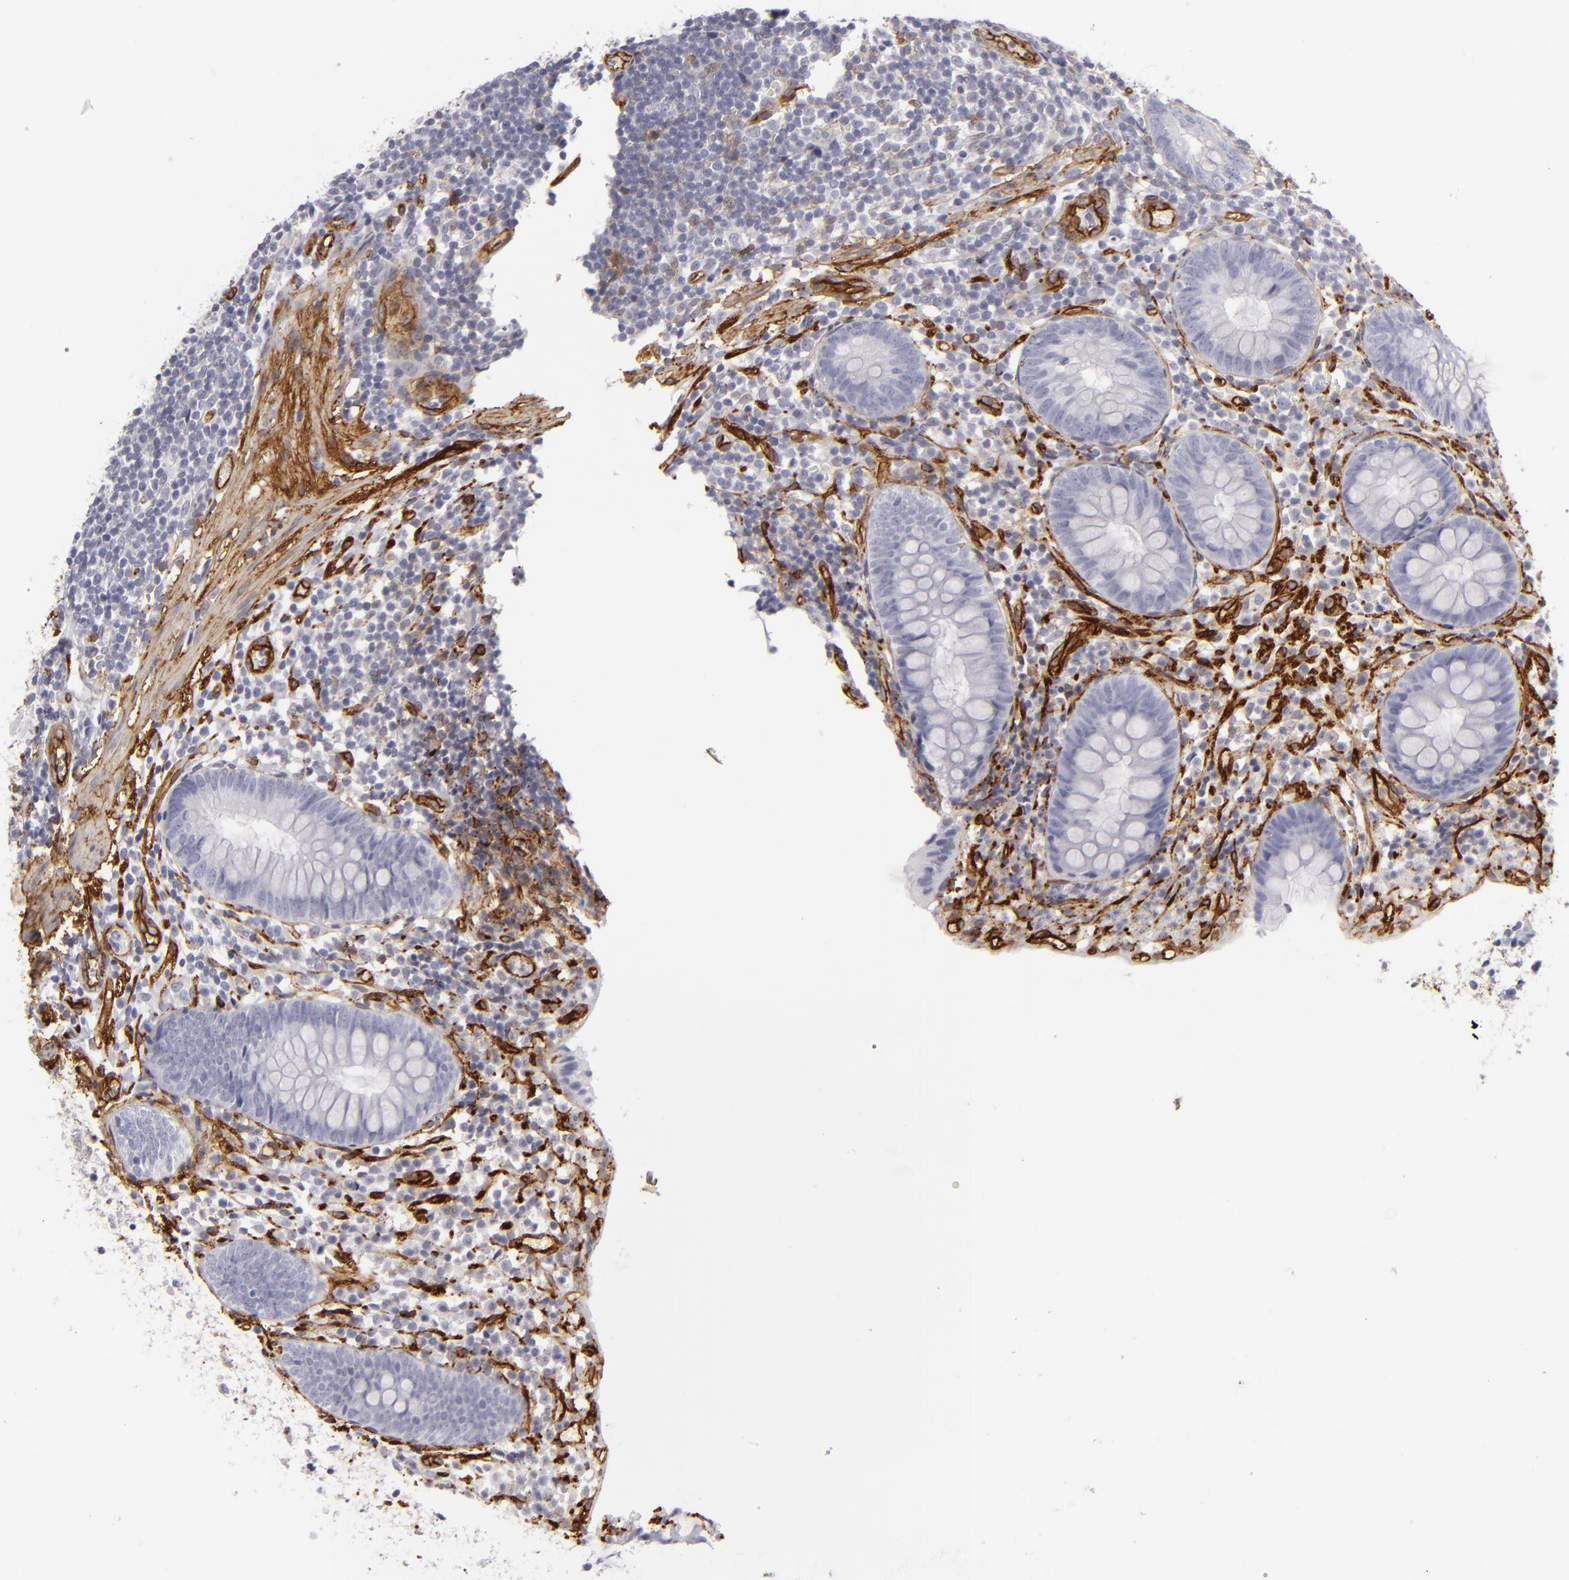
{"staining": {"intensity": "negative", "quantity": "none", "location": "none"}, "tissue": "appendix", "cell_type": "Glandular cells", "image_type": "normal", "snomed": [{"axis": "morphology", "description": "Normal tissue, NOS"}, {"axis": "topography", "description": "Appendix"}], "caption": "Human appendix stained for a protein using IHC demonstrates no expression in glandular cells.", "gene": "MCAM", "patient": {"sex": "male", "age": 38}}